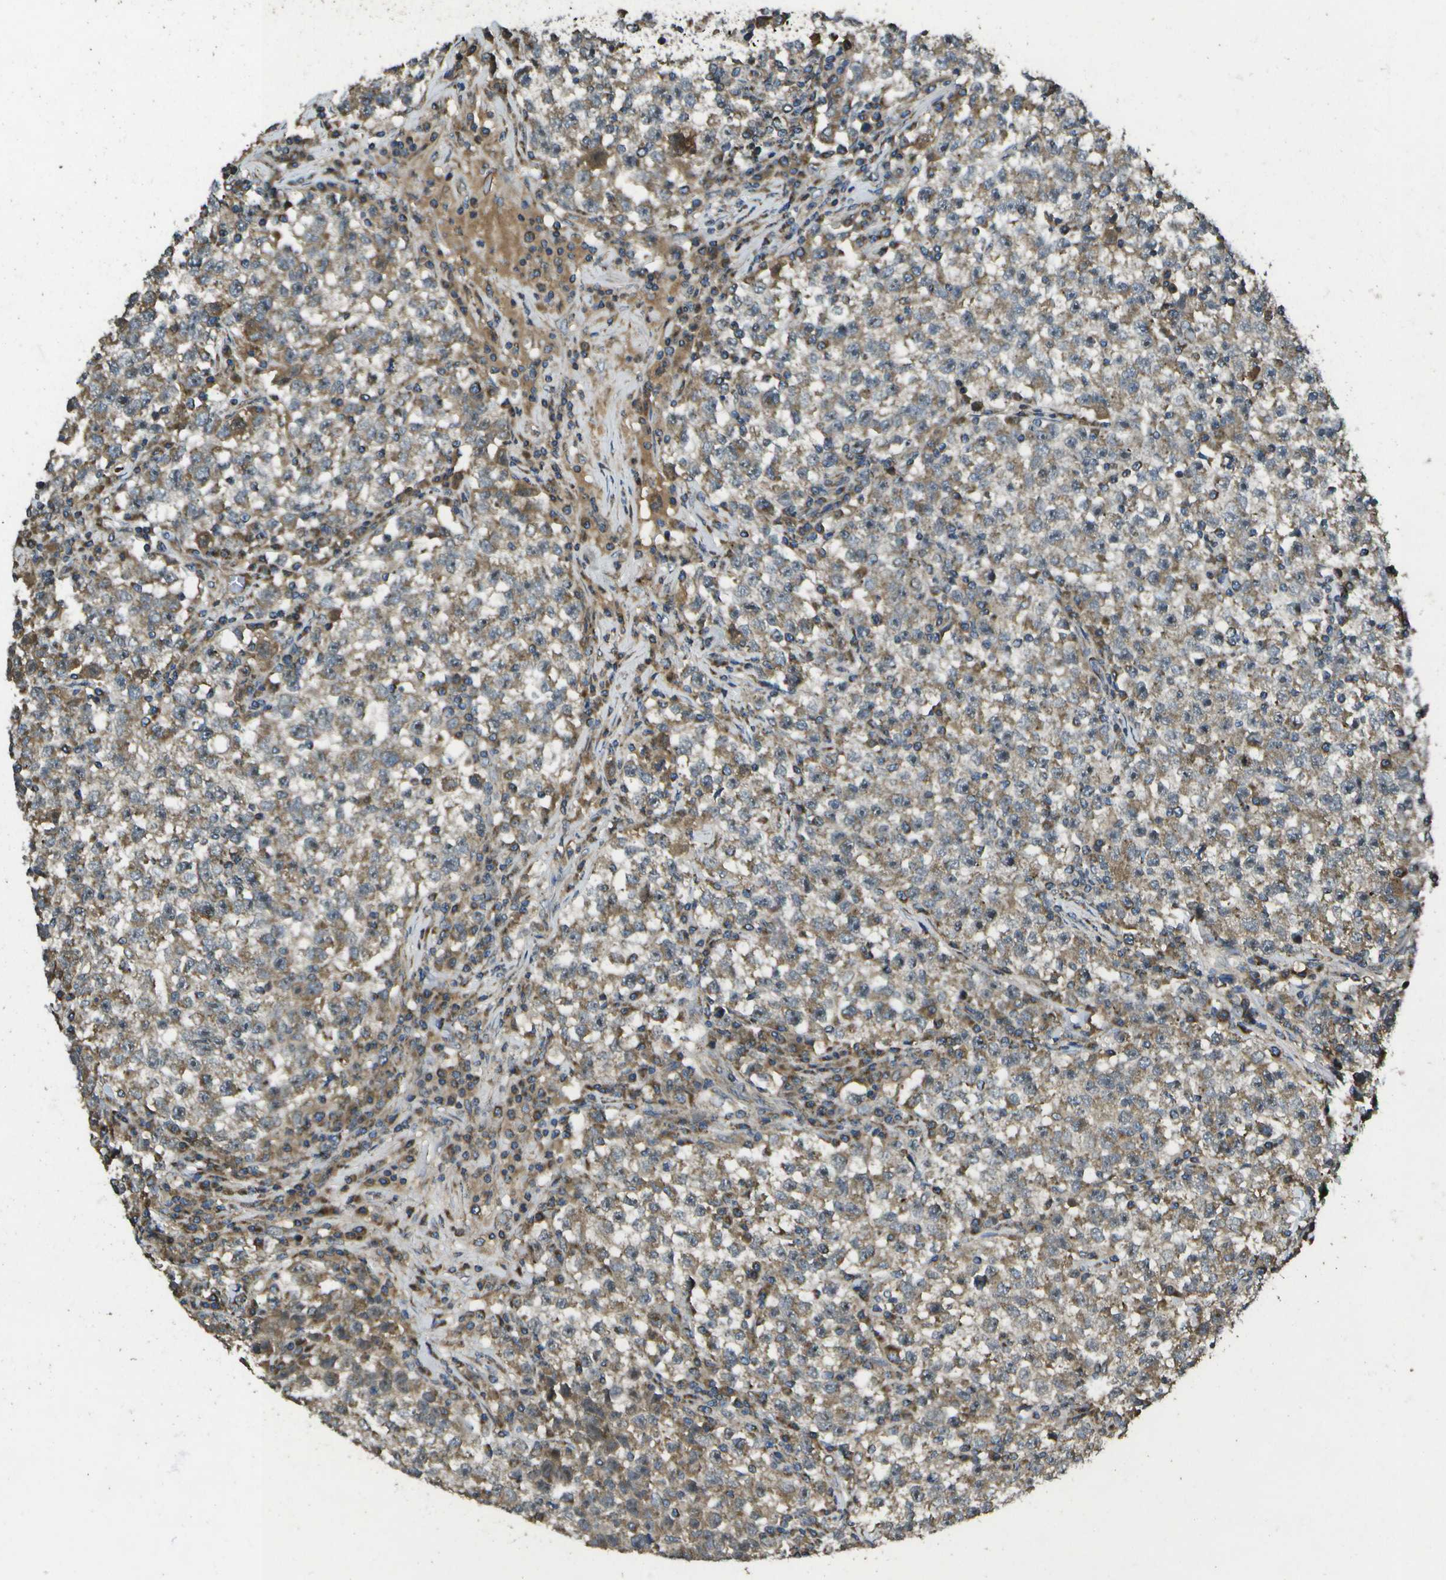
{"staining": {"intensity": "moderate", "quantity": "25%-75%", "location": "cytoplasmic/membranous"}, "tissue": "testis cancer", "cell_type": "Tumor cells", "image_type": "cancer", "snomed": [{"axis": "morphology", "description": "Seminoma, NOS"}, {"axis": "topography", "description": "Testis"}], "caption": "Brown immunohistochemical staining in human testis seminoma demonstrates moderate cytoplasmic/membranous positivity in approximately 25%-75% of tumor cells.", "gene": "HFE", "patient": {"sex": "male", "age": 22}}